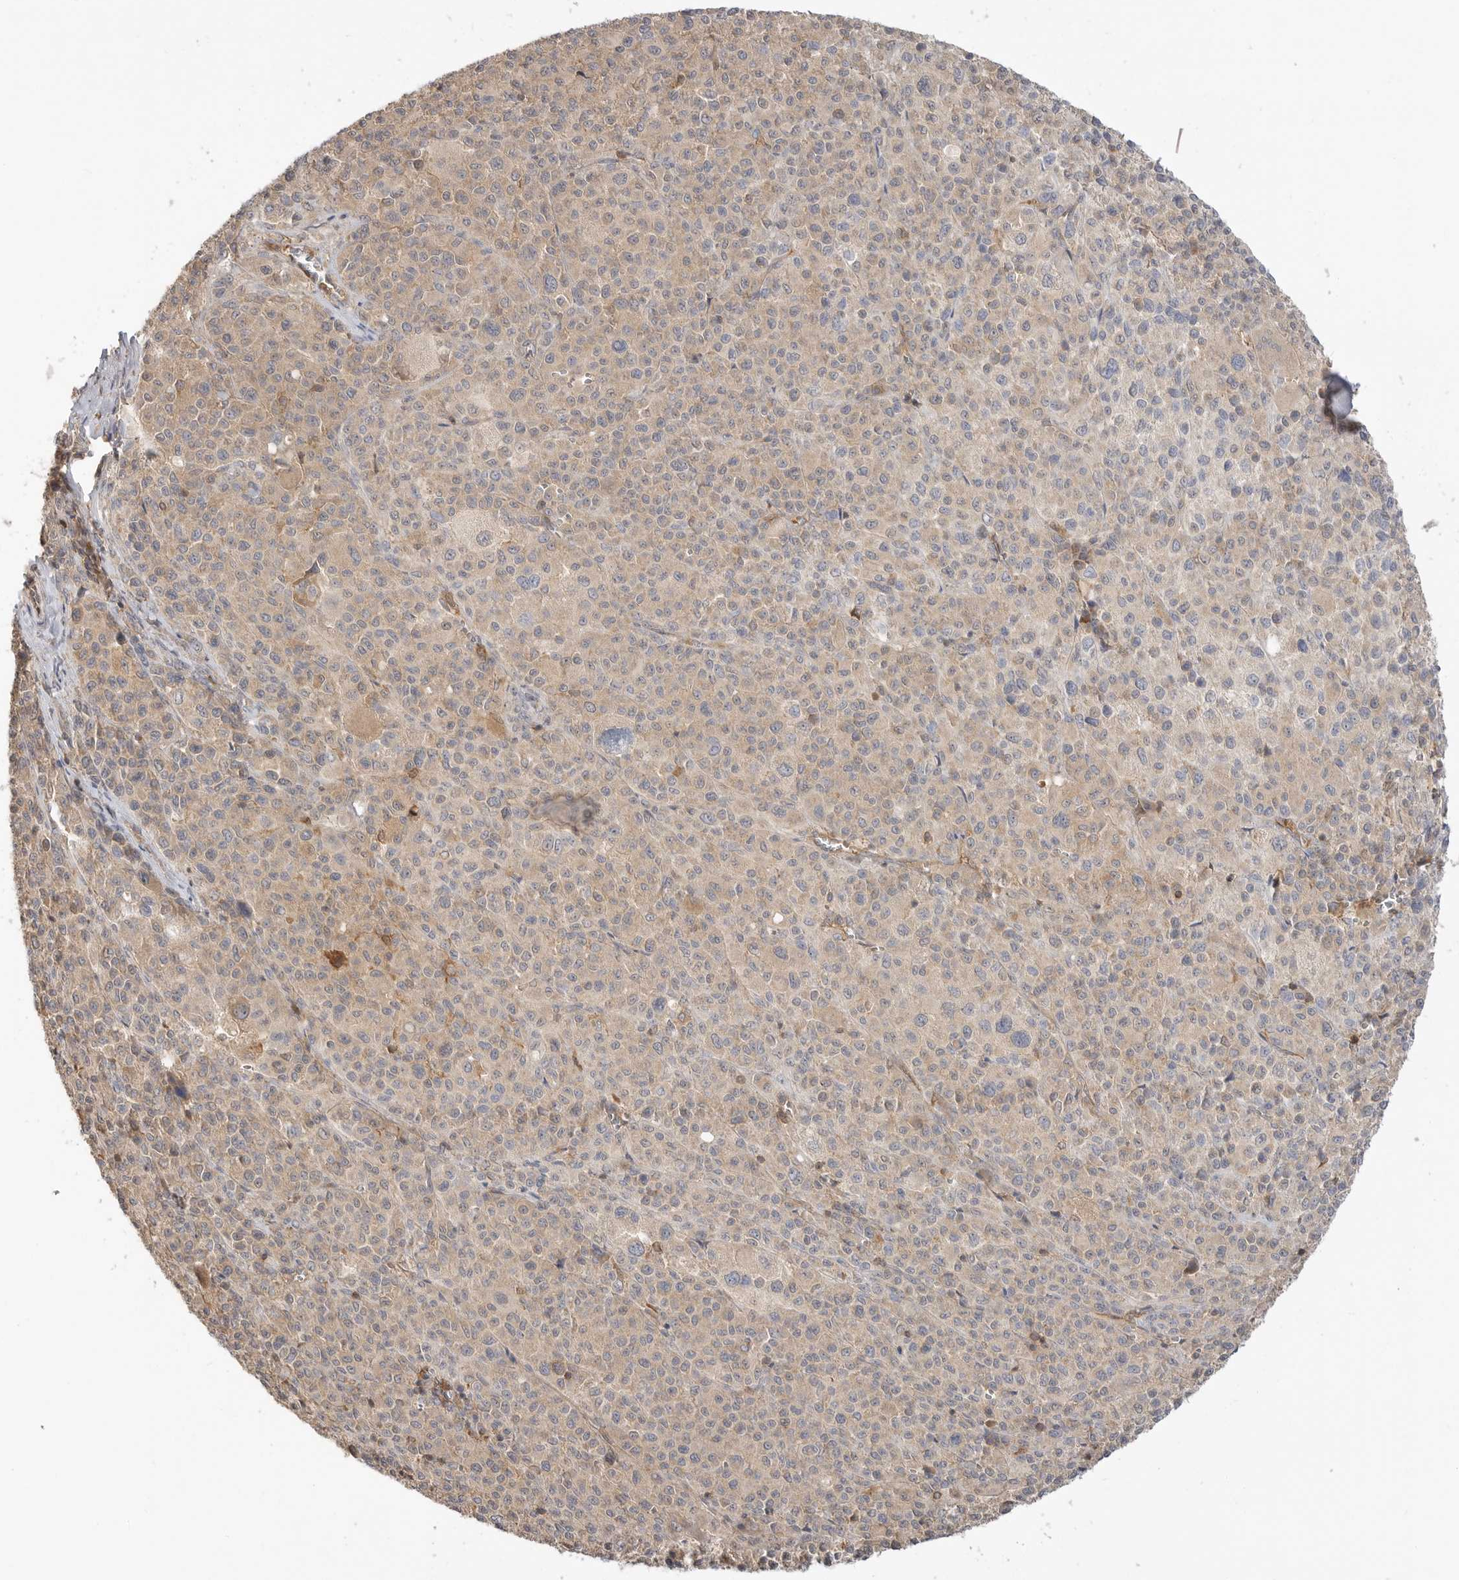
{"staining": {"intensity": "weak", "quantity": "<25%", "location": "cytoplasmic/membranous"}, "tissue": "melanoma", "cell_type": "Tumor cells", "image_type": "cancer", "snomed": [{"axis": "morphology", "description": "Malignant melanoma, Metastatic site"}, {"axis": "topography", "description": "Skin"}], "caption": "This is an IHC photomicrograph of human melanoma. There is no expression in tumor cells.", "gene": "CLDN12", "patient": {"sex": "female", "age": 74}}